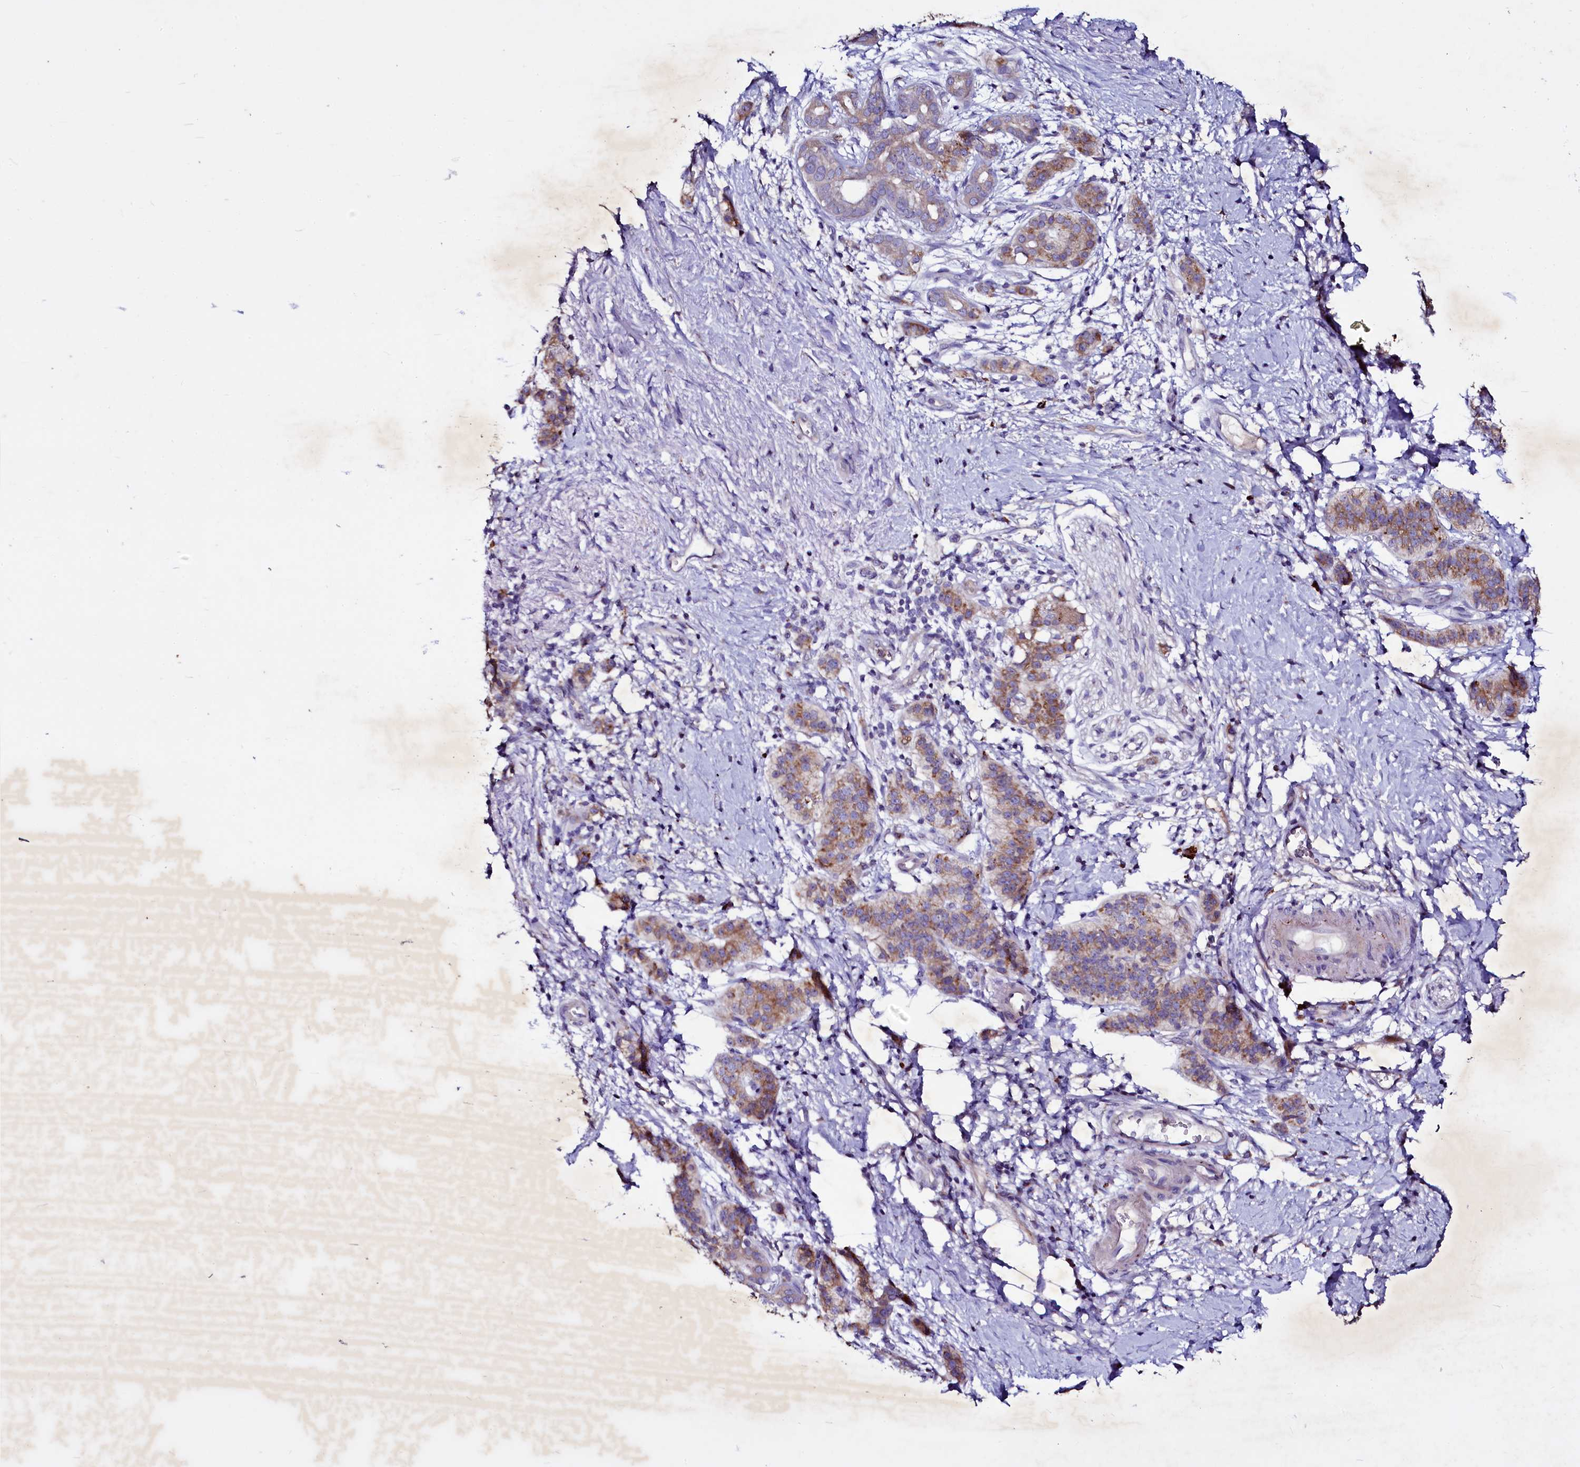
{"staining": {"intensity": "moderate", "quantity": ">75%", "location": "cytoplasmic/membranous"}, "tissue": "pancreatic cancer", "cell_type": "Tumor cells", "image_type": "cancer", "snomed": [{"axis": "morphology", "description": "Adenocarcinoma, NOS"}, {"axis": "topography", "description": "Pancreas"}], "caption": "This photomicrograph exhibits IHC staining of human pancreatic cancer, with medium moderate cytoplasmic/membranous positivity in approximately >75% of tumor cells.", "gene": "SELENOT", "patient": {"sex": "male", "age": 50}}